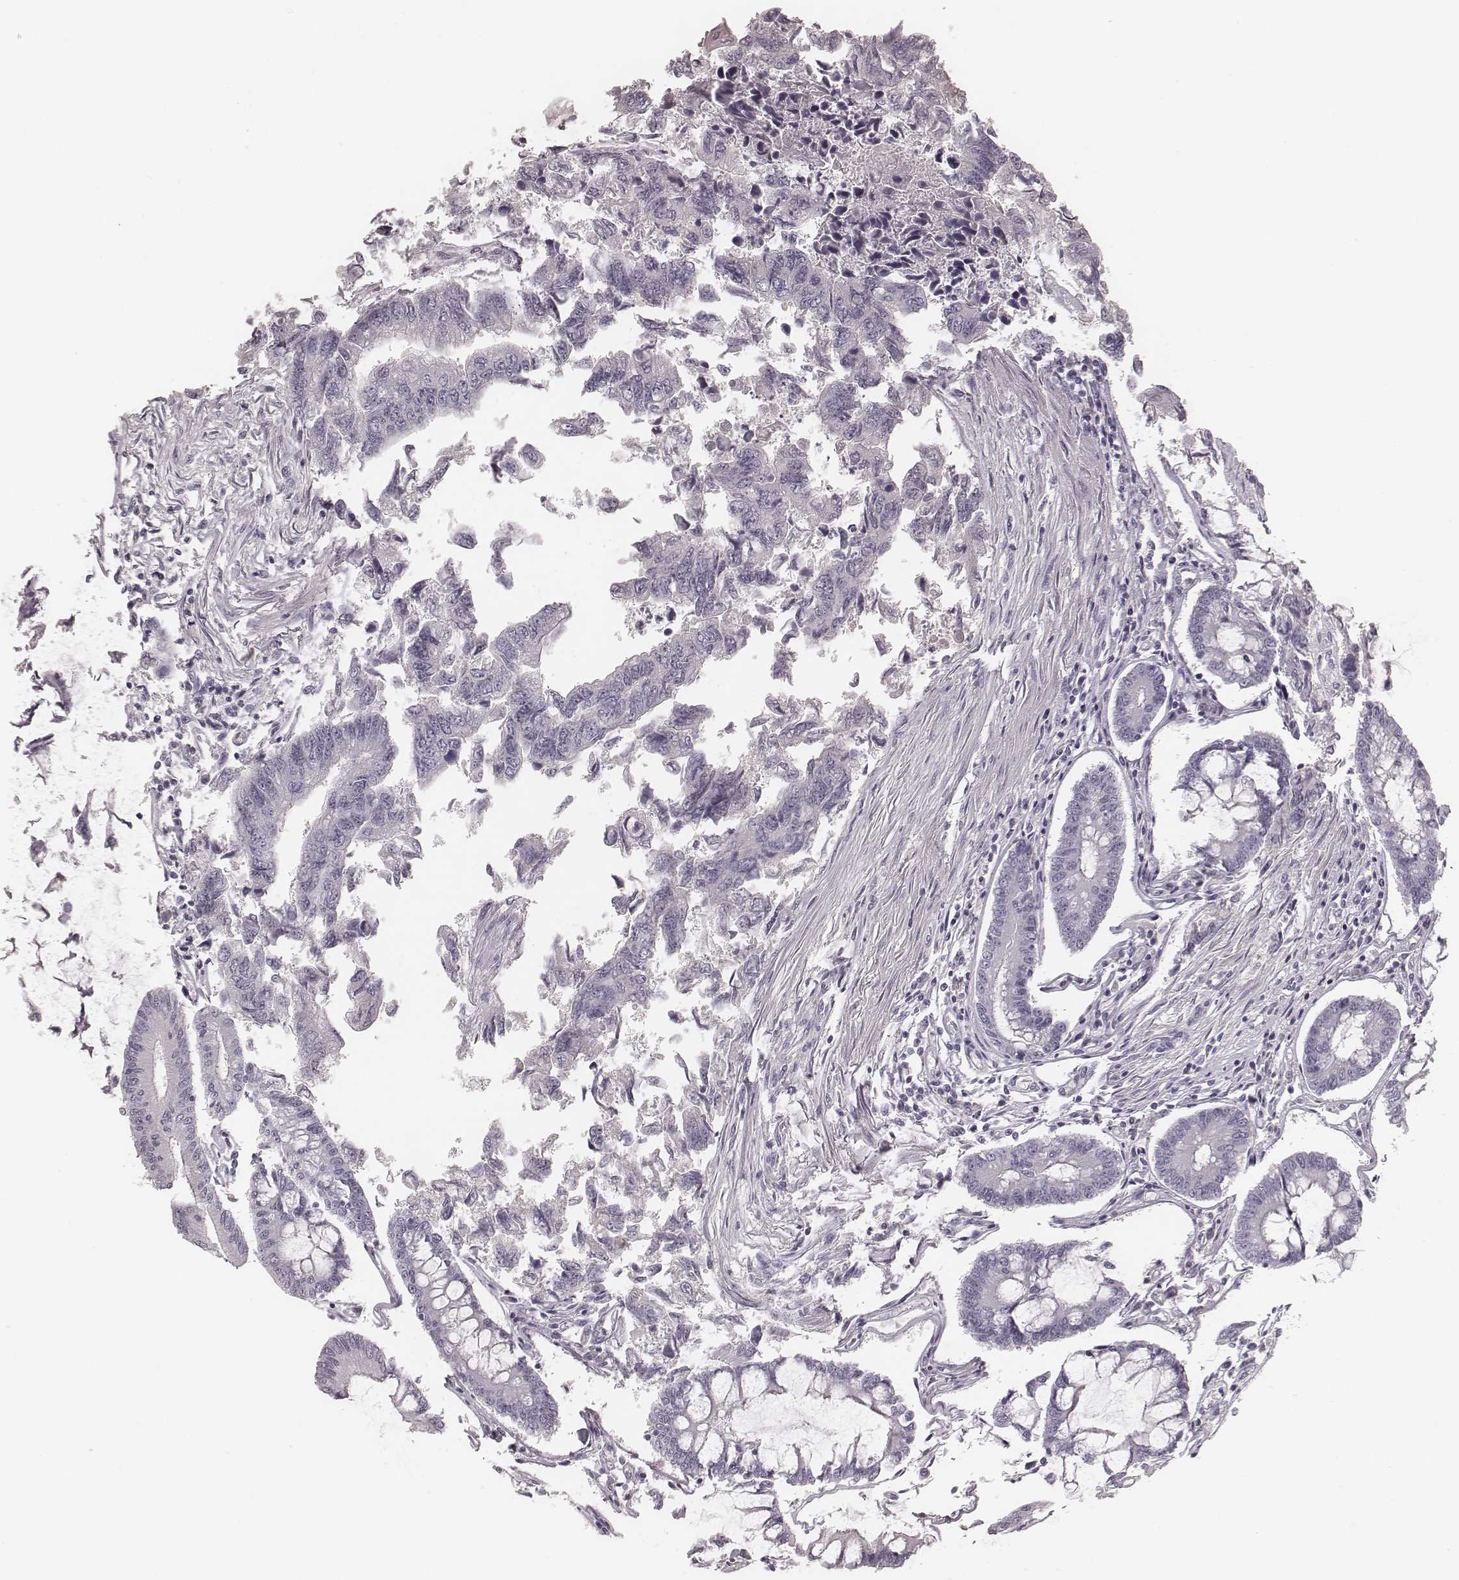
{"staining": {"intensity": "negative", "quantity": "none", "location": "none"}, "tissue": "colorectal cancer", "cell_type": "Tumor cells", "image_type": "cancer", "snomed": [{"axis": "morphology", "description": "Adenocarcinoma, NOS"}, {"axis": "topography", "description": "Colon"}], "caption": "High power microscopy micrograph of an IHC micrograph of adenocarcinoma (colorectal), revealing no significant staining in tumor cells.", "gene": "SMIM24", "patient": {"sex": "female", "age": 65}}